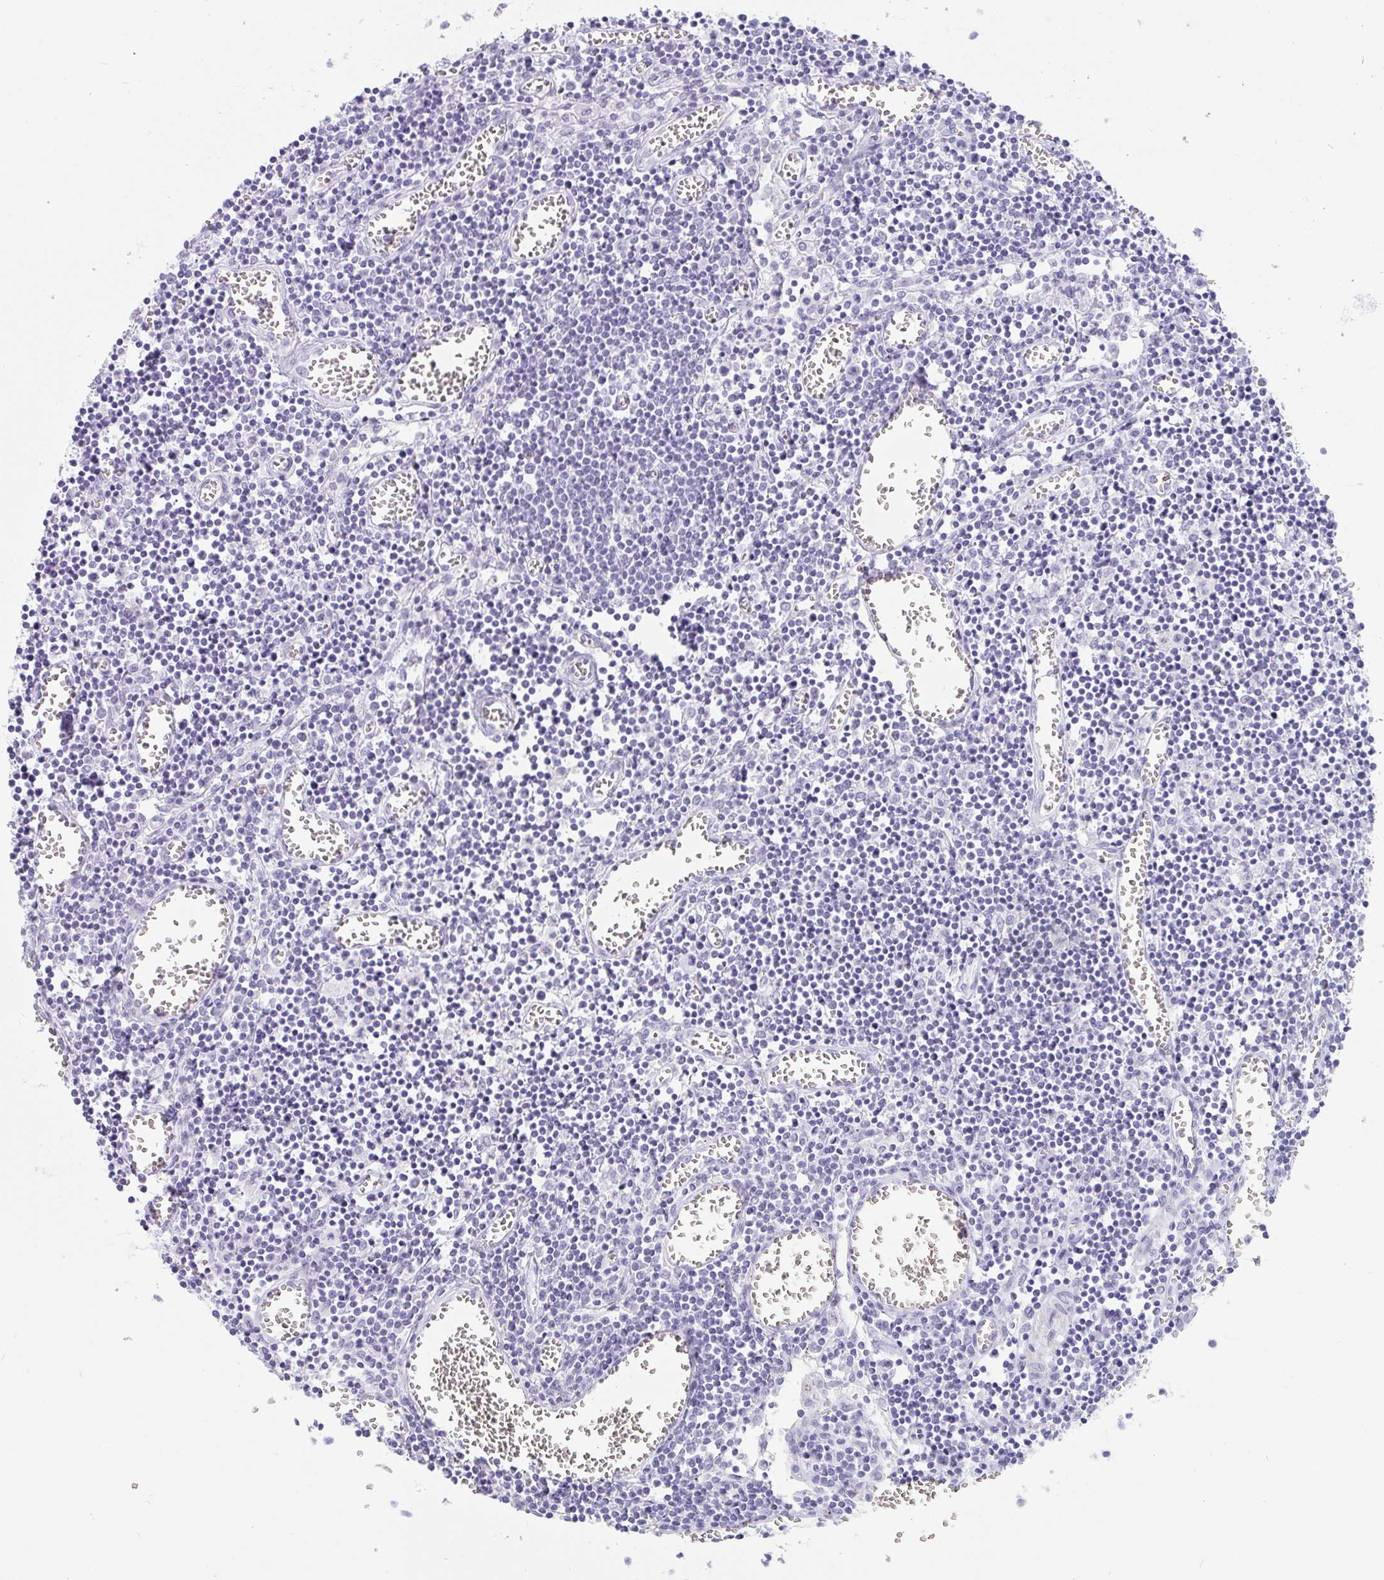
{"staining": {"intensity": "negative", "quantity": "none", "location": "none"}, "tissue": "lymph node", "cell_type": "Germinal center cells", "image_type": "normal", "snomed": [{"axis": "morphology", "description": "Normal tissue, NOS"}, {"axis": "topography", "description": "Lymph node"}], "caption": "DAB (3,3'-diaminobenzidine) immunohistochemical staining of normal lymph node shows no significant expression in germinal center cells. (Immunohistochemistry (ihc), brightfield microscopy, high magnification).", "gene": "PRND", "patient": {"sex": "male", "age": 66}}